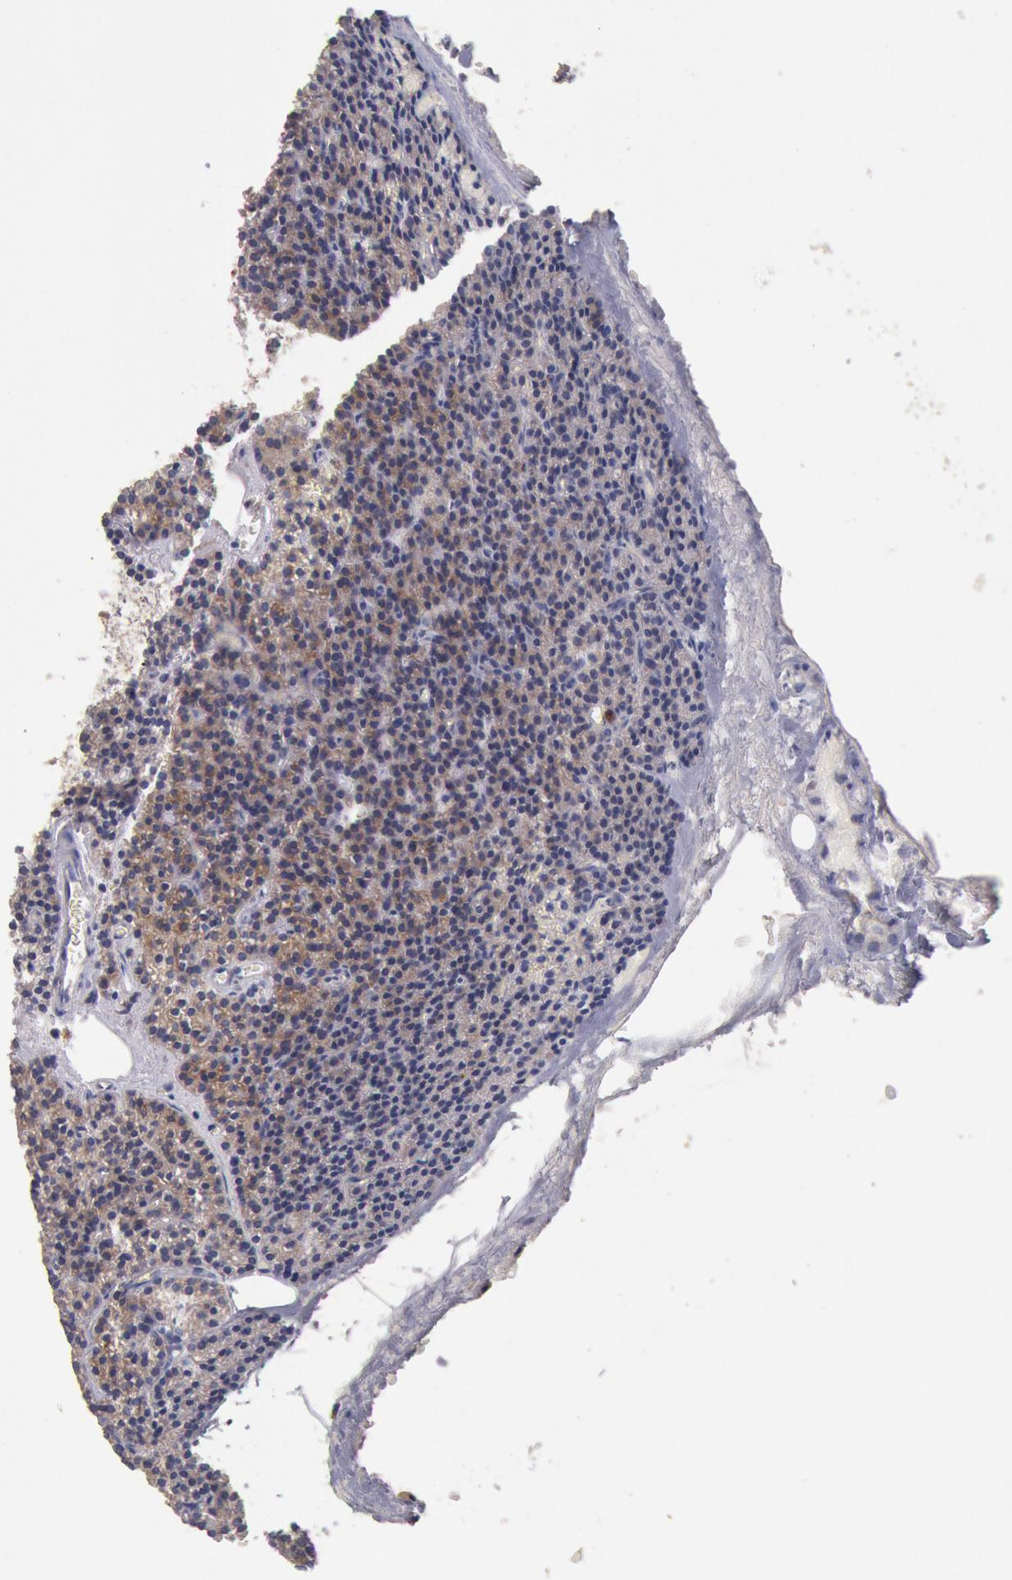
{"staining": {"intensity": "weak", "quantity": ">75%", "location": "cytoplasmic/membranous"}, "tissue": "parathyroid gland", "cell_type": "Glandular cells", "image_type": "normal", "snomed": [{"axis": "morphology", "description": "Normal tissue, NOS"}, {"axis": "topography", "description": "Parathyroid gland"}], "caption": "Parathyroid gland stained for a protein (brown) exhibits weak cytoplasmic/membranous positive expression in approximately >75% of glandular cells.", "gene": "GAL3ST1", "patient": {"sex": "male", "age": 57}}